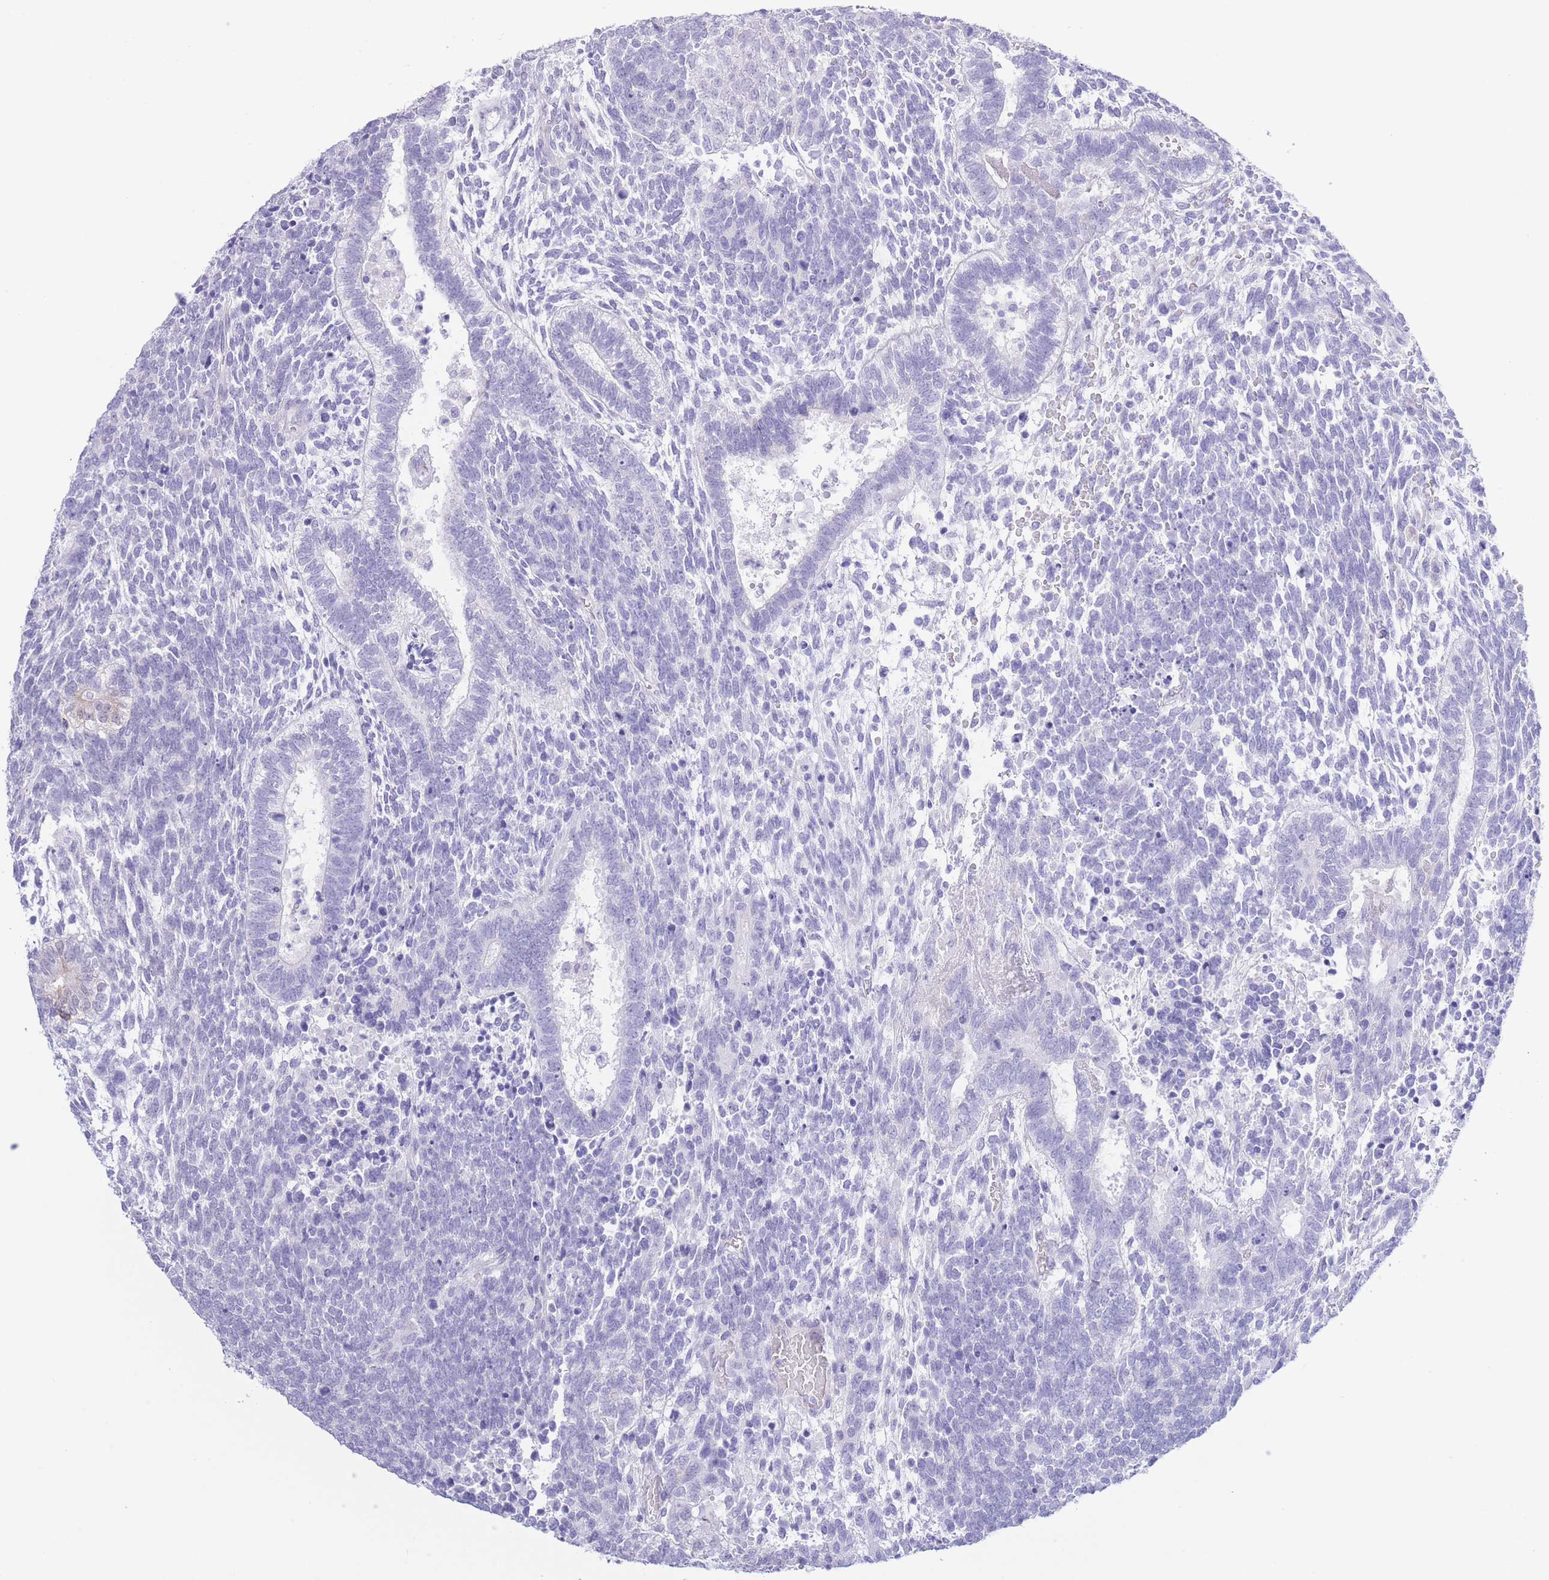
{"staining": {"intensity": "negative", "quantity": "none", "location": "none"}, "tissue": "testis cancer", "cell_type": "Tumor cells", "image_type": "cancer", "snomed": [{"axis": "morphology", "description": "Carcinoma, Embryonal, NOS"}, {"axis": "topography", "description": "Testis"}], "caption": "DAB immunohistochemical staining of testis embryonal carcinoma shows no significant expression in tumor cells.", "gene": "PKLR", "patient": {"sex": "male", "age": 23}}